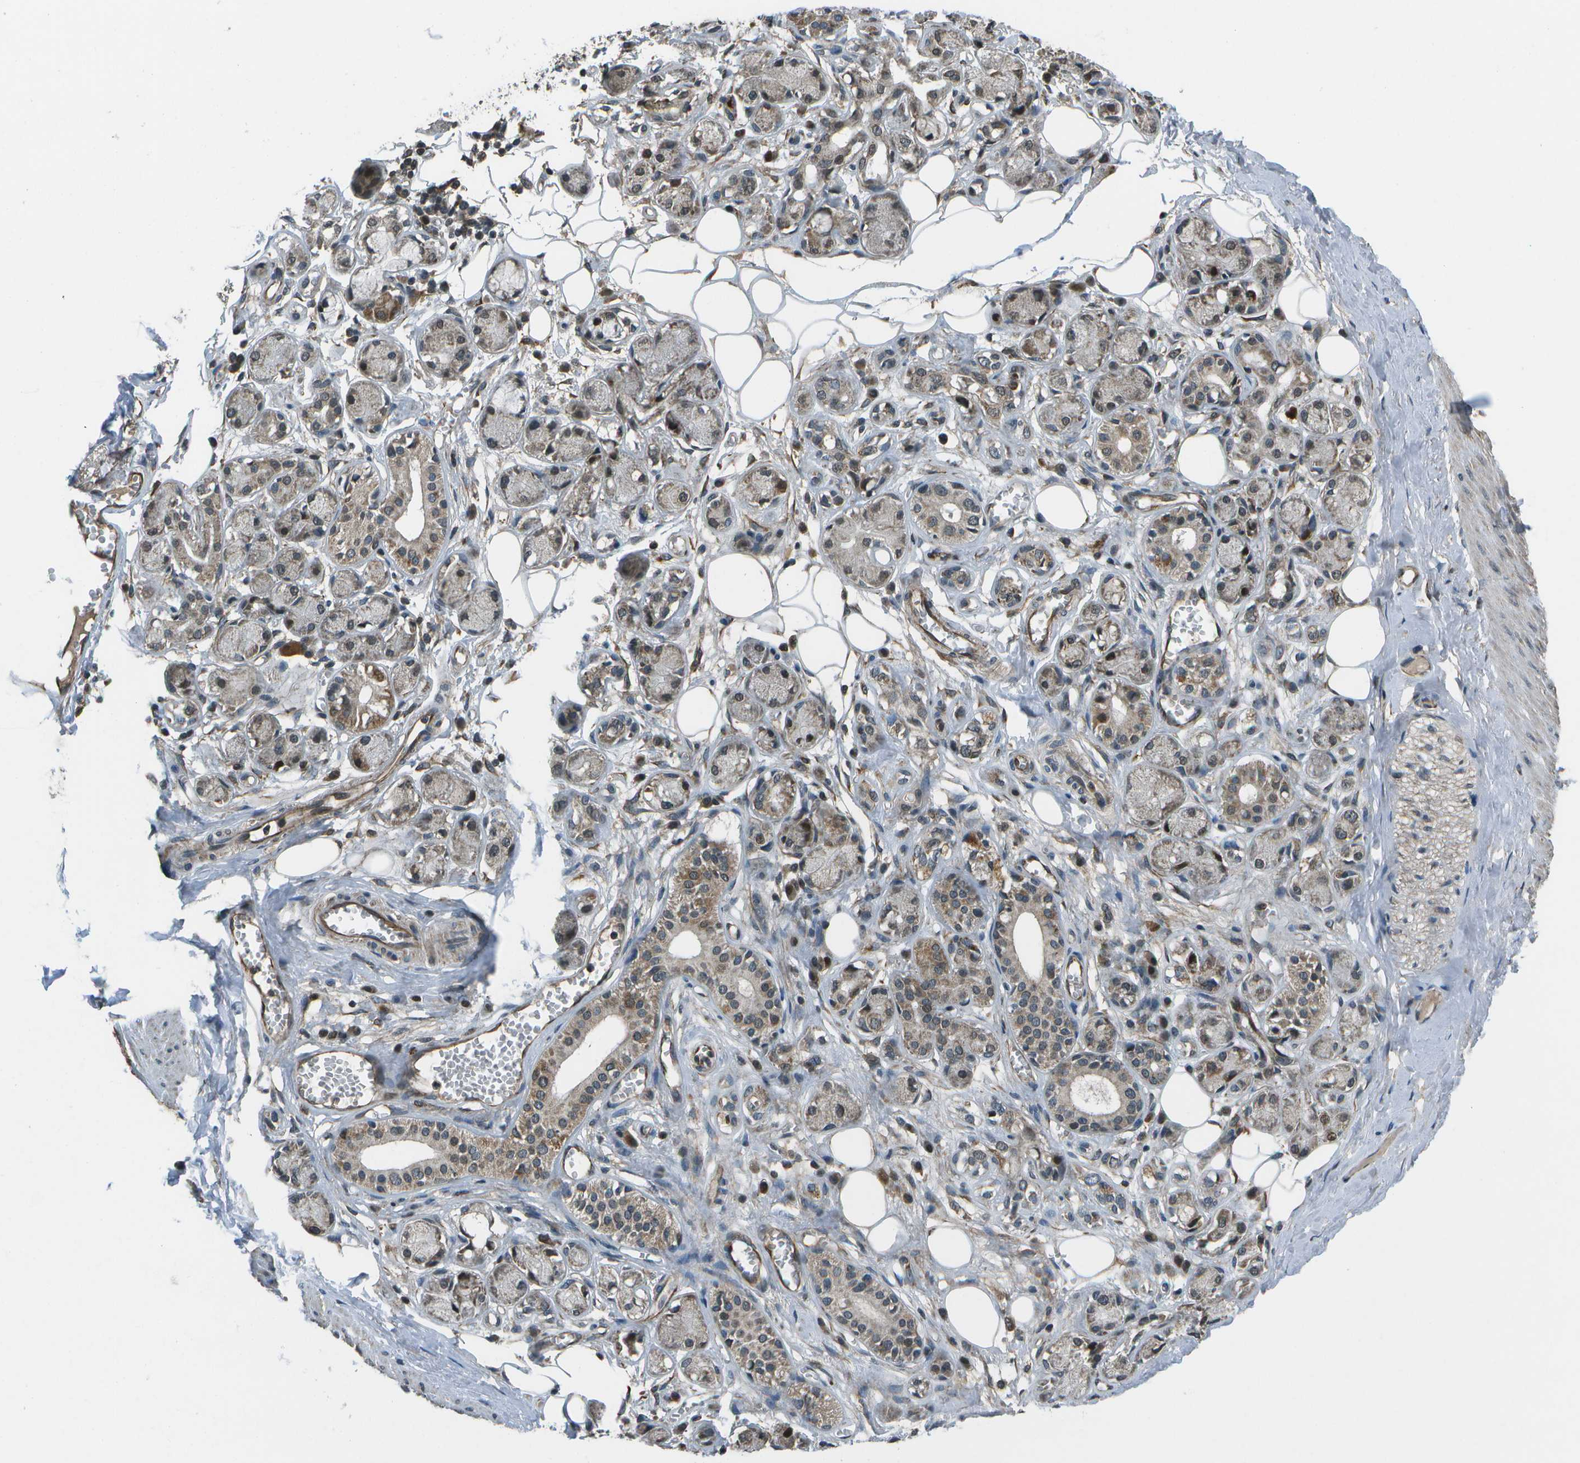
{"staining": {"intensity": "negative", "quantity": "none", "location": "none"}, "tissue": "adipose tissue", "cell_type": "Adipocytes", "image_type": "normal", "snomed": [{"axis": "morphology", "description": "Normal tissue, NOS"}, {"axis": "morphology", "description": "Inflammation, NOS"}, {"axis": "topography", "description": "Salivary gland"}, {"axis": "topography", "description": "Peripheral nerve tissue"}], "caption": "Immunohistochemistry photomicrograph of unremarkable adipose tissue: human adipose tissue stained with DAB (3,3'-diaminobenzidine) exhibits no significant protein positivity in adipocytes.", "gene": "EIF2AK1", "patient": {"sex": "female", "age": 75}}